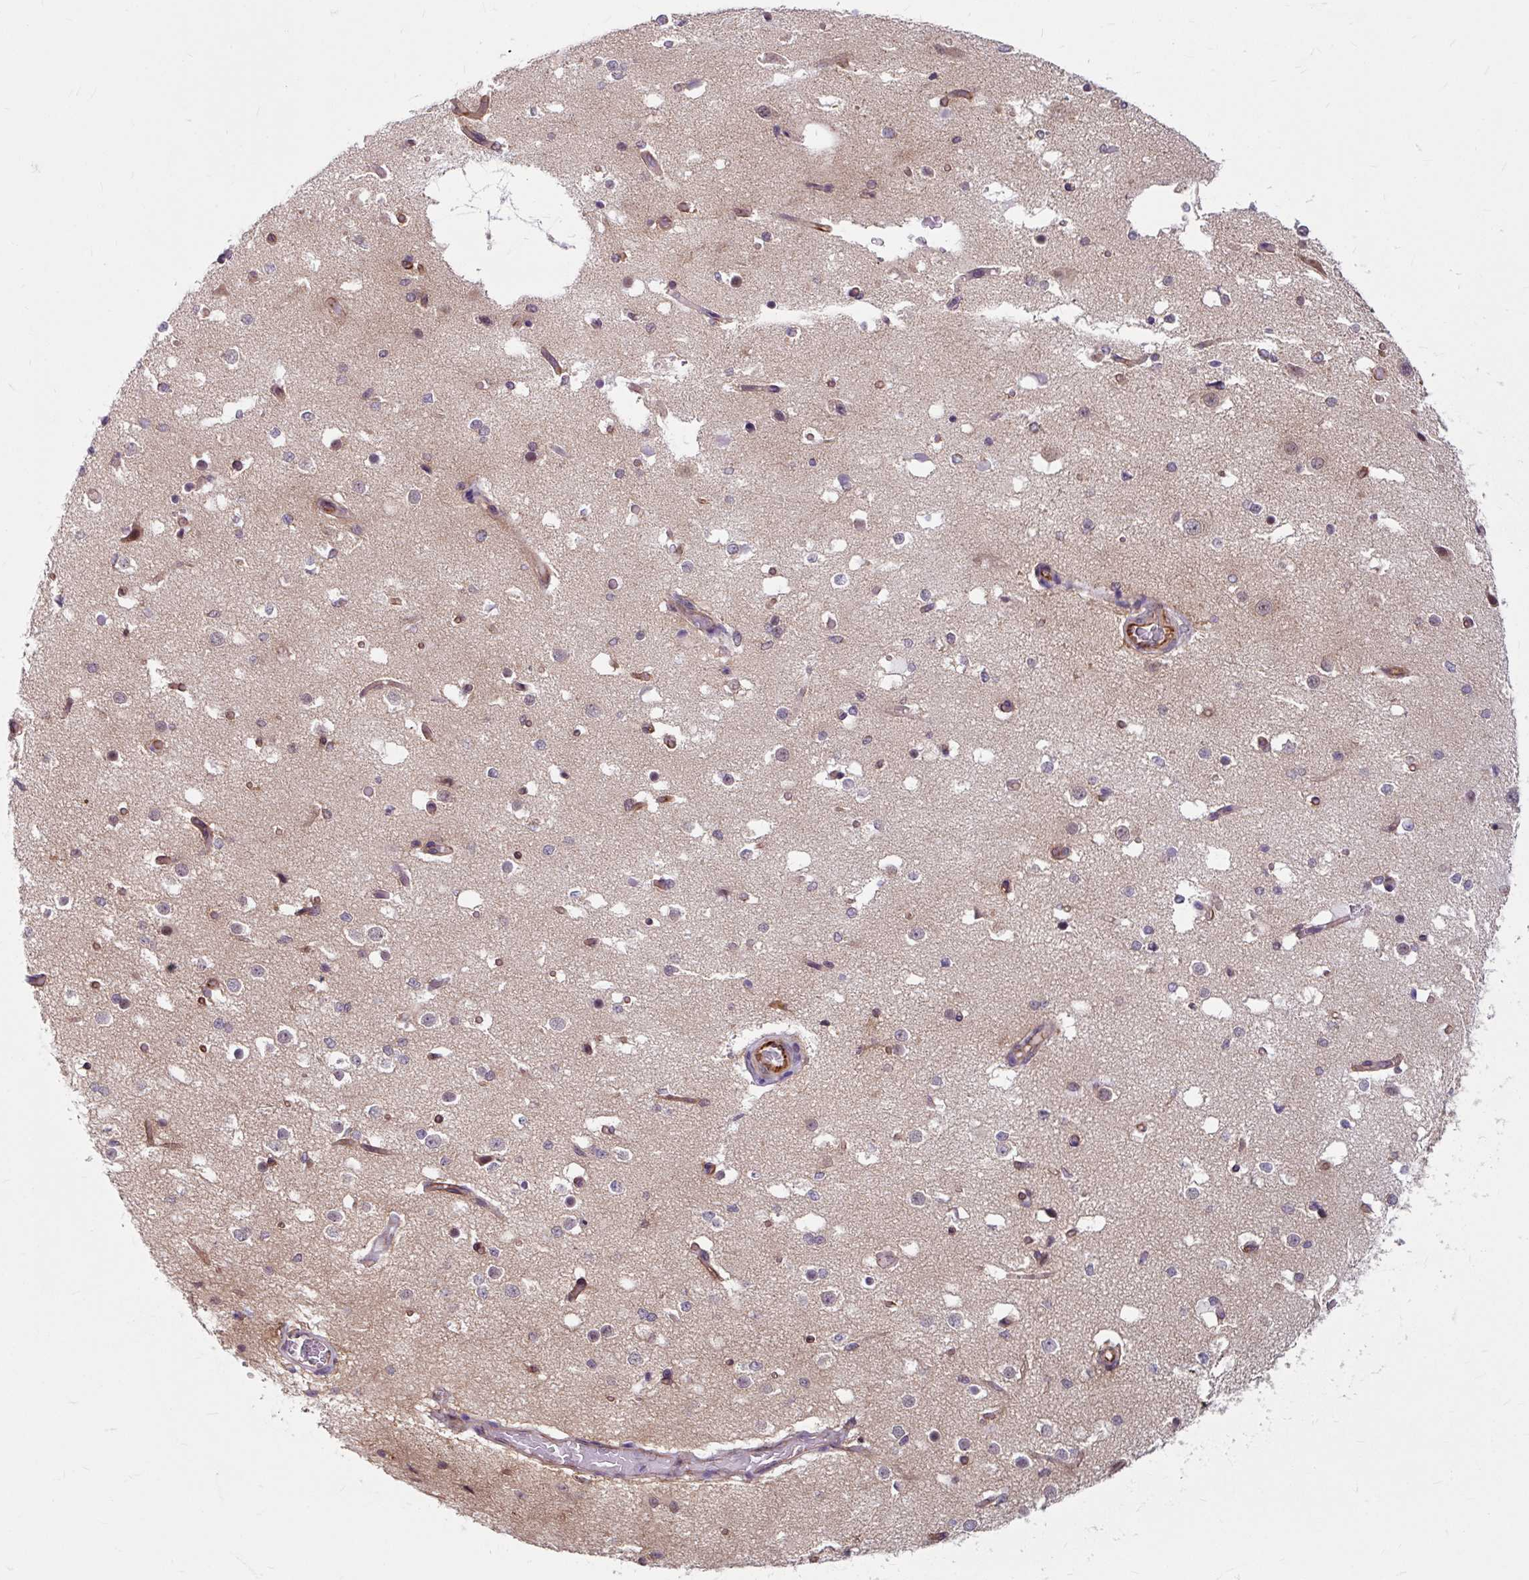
{"staining": {"intensity": "moderate", "quantity": ">75%", "location": "cytoplasmic/membranous"}, "tissue": "cerebral cortex", "cell_type": "Endothelial cells", "image_type": "normal", "snomed": [{"axis": "morphology", "description": "Normal tissue, NOS"}, {"axis": "morphology", "description": "Inflammation, NOS"}, {"axis": "topography", "description": "Cerebral cortex"}], "caption": "A medium amount of moderate cytoplasmic/membranous positivity is present in about >75% of endothelial cells in normal cerebral cortex.", "gene": "DAAM2", "patient": {"sex": "male", "age": 6}}